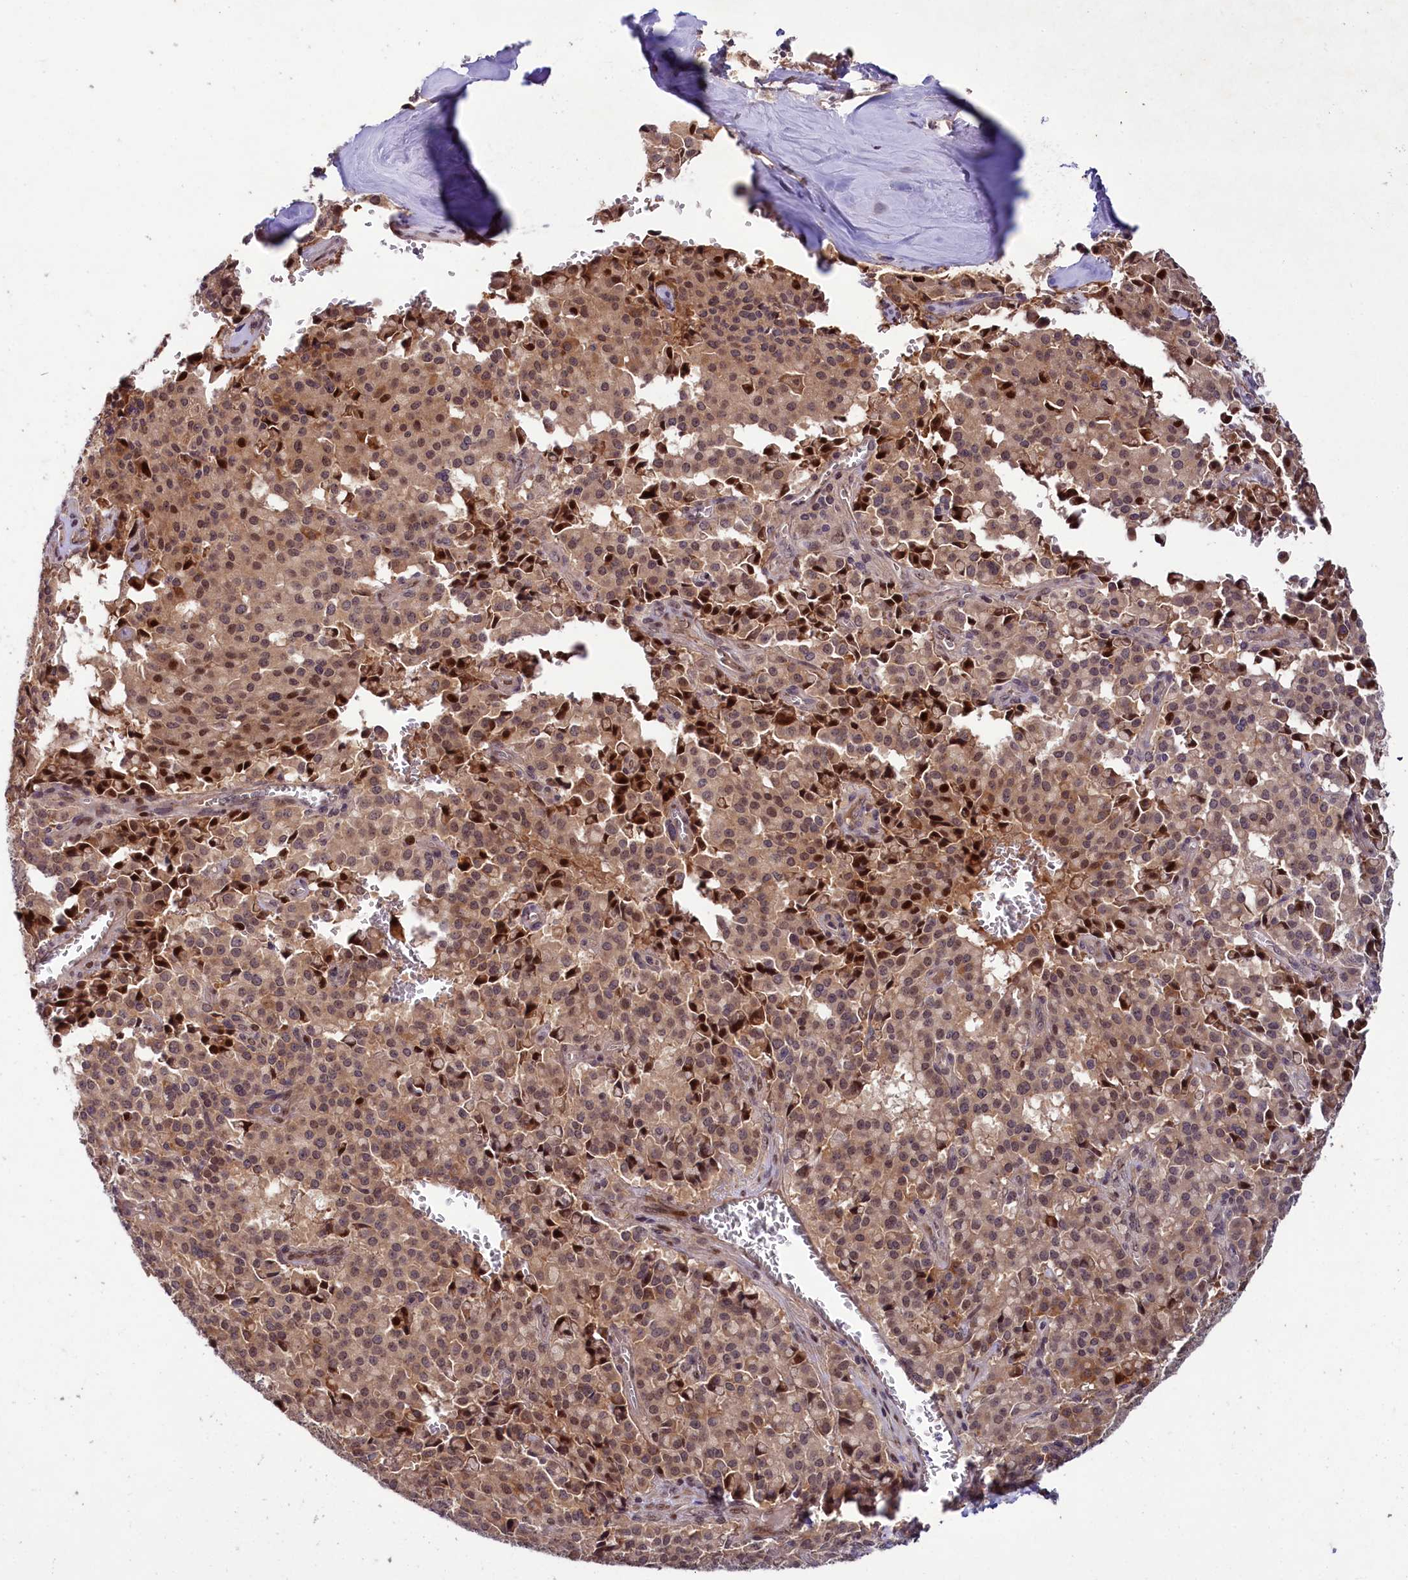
{"staining": {"intensity": "moderate", "quantity": ">75%", "location": "cytoplasmic/membranous,nuclear"}, "tissue": "pancreatic cancer", "cell_type": "Tumor cells", "image_type": "cancer", "snomed": [{"axis": "morphology", "description": "Adenocarcinoma, NOS"}, {"axis": "topography", "description": "Pancreas"}], "caption": "Tumor cells reveal medium levels of moderate cytoplasmic/membranous and nuclear positivity in approximately >75% of cells in human pancreatic cancer.", "gene": "N4BP2L1", "patient": {"sex": "male", "age": 65}}